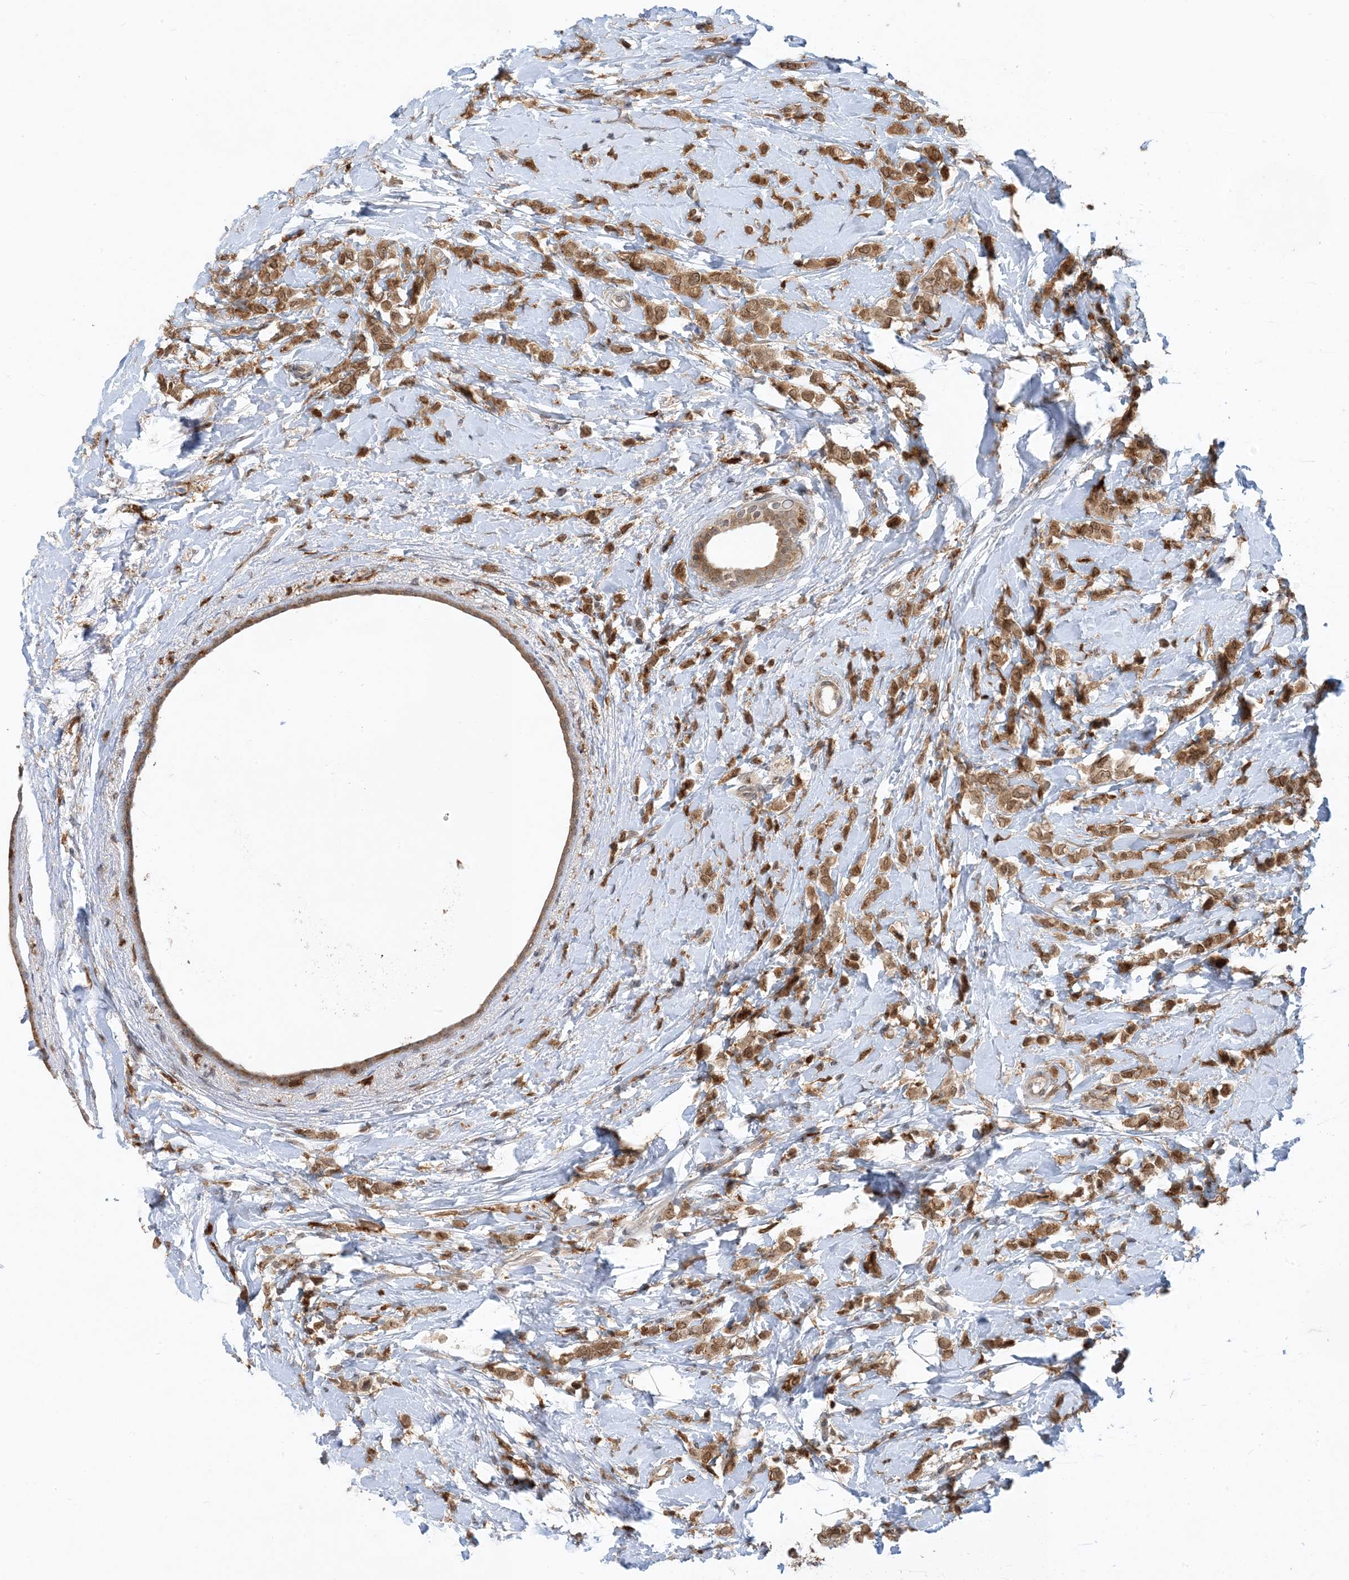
{"staining": {"intensity": "moderate", "quantity": ">75%", "location": "cytoplasmic/membranous,nuclear"}, "tissue": "breast cancer", "cell_type": "Tumor cells", "image_type": "cancer", "snomed": [{"axis": "morphology", "description": "Lobular carcinoma"}, {"axis": "topography", "description": "Breast"}], "caption": "Immunohistochemistry (DAB) staining of lobular carcinoma (breast) exhibits moderate cytoplasmic/membranous and nuclear protein positivity in approximately >75% of tumor cells.", "gene": "NAGK", "patient": {"sex": "female", "age": 47}}